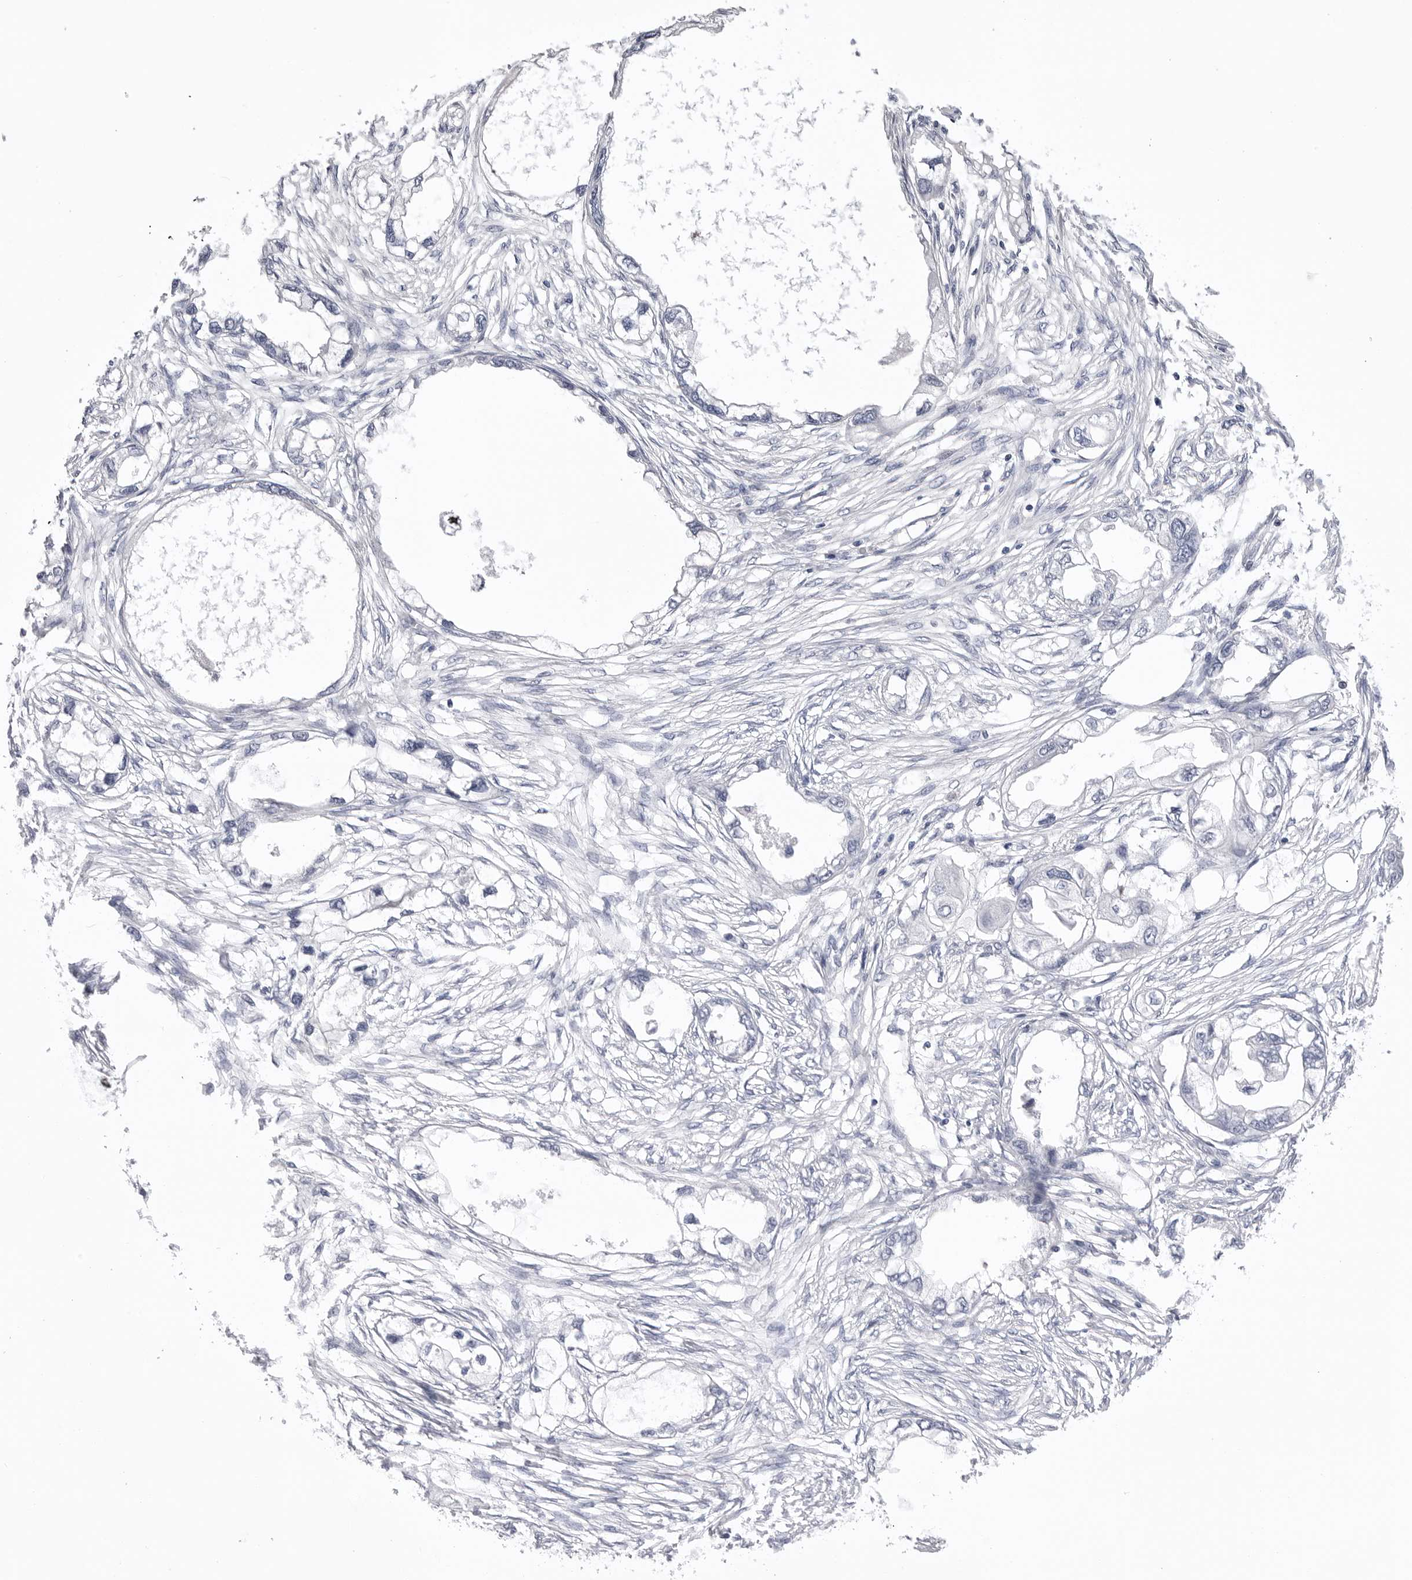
{"staining": {"intensity": "negative", "quantity": "none", "location": "none"}, "tissue": "endometrial cancer", "cell_type": "Tumor cells", "image_type": "cancer", "snomed": [{"axis": "morphology", "description": "Adenocarcinoma, NOS"}, {"axis": "morphology", "description": "Adenocarcinoma, metastatic, NOS"}, {"axis": "topography", "description": "Adipose tissue"}, {"axis": "topography", "description": "Endometrium"}], "caption": "Immunohistochemical staining of endometrial cancer displays no significant staining in tumor cells.", "gene": "DLGAP3", "patient": {"sex": "female", "age": 67}}